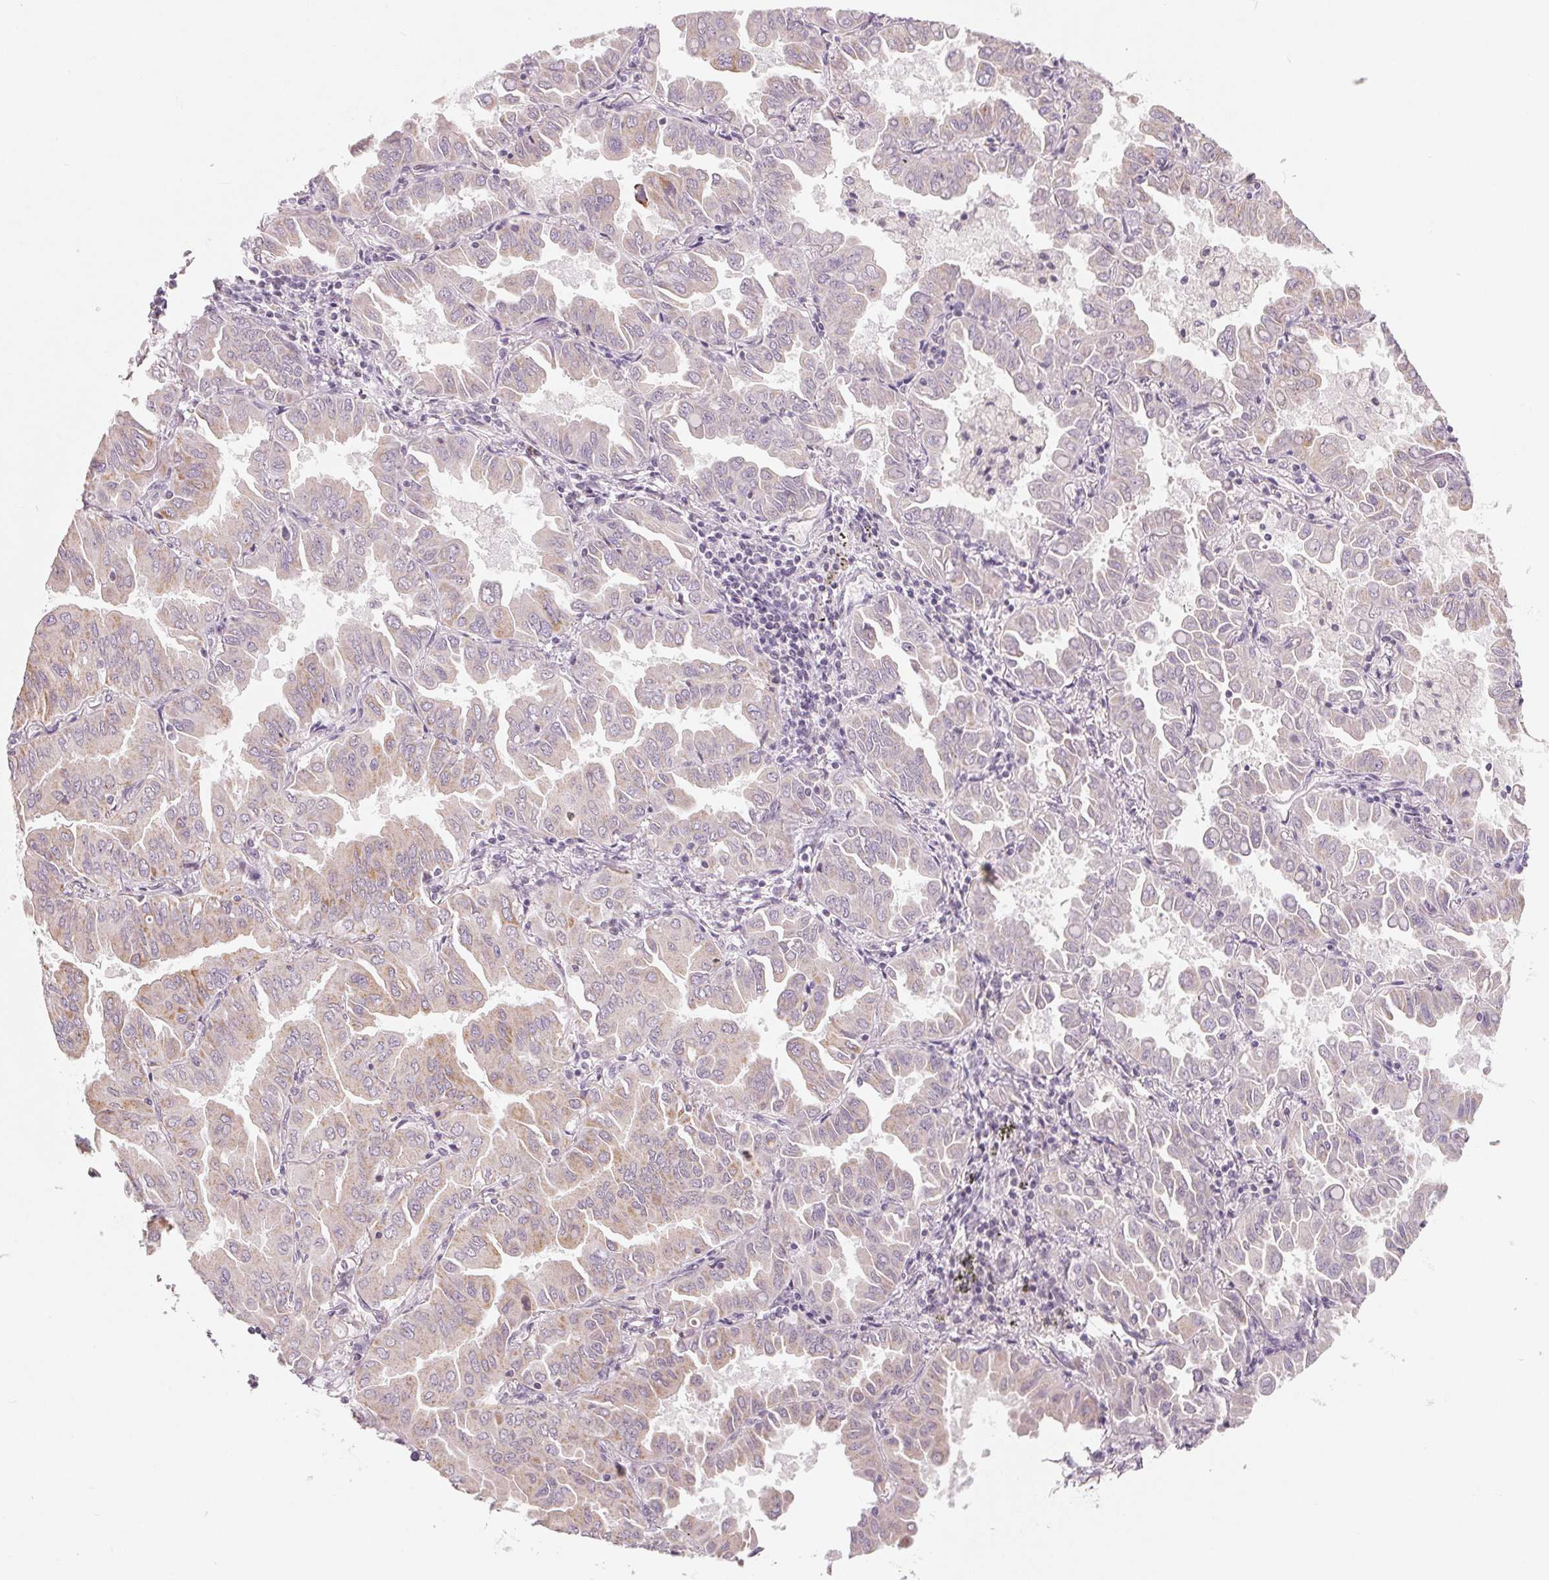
{"staining": {"intensity": "weak", "quantity": "<25%", "location": "cytoplasmic/membranous"}, "tissue": "lung cancer", "cell_type": "Tumor cells", "image_type": "cancer", "snomed": [{"axis": "morphology", "description": "Adenocarcinoma, NOS"}, {"axis": "topography", "description": "Lung"}], "caption": "IHC of human lung adenocarcinoma displays no positivity in tumor cells.", "gene": "GHITM", "patient": {"sex": "male", "age": 64}}